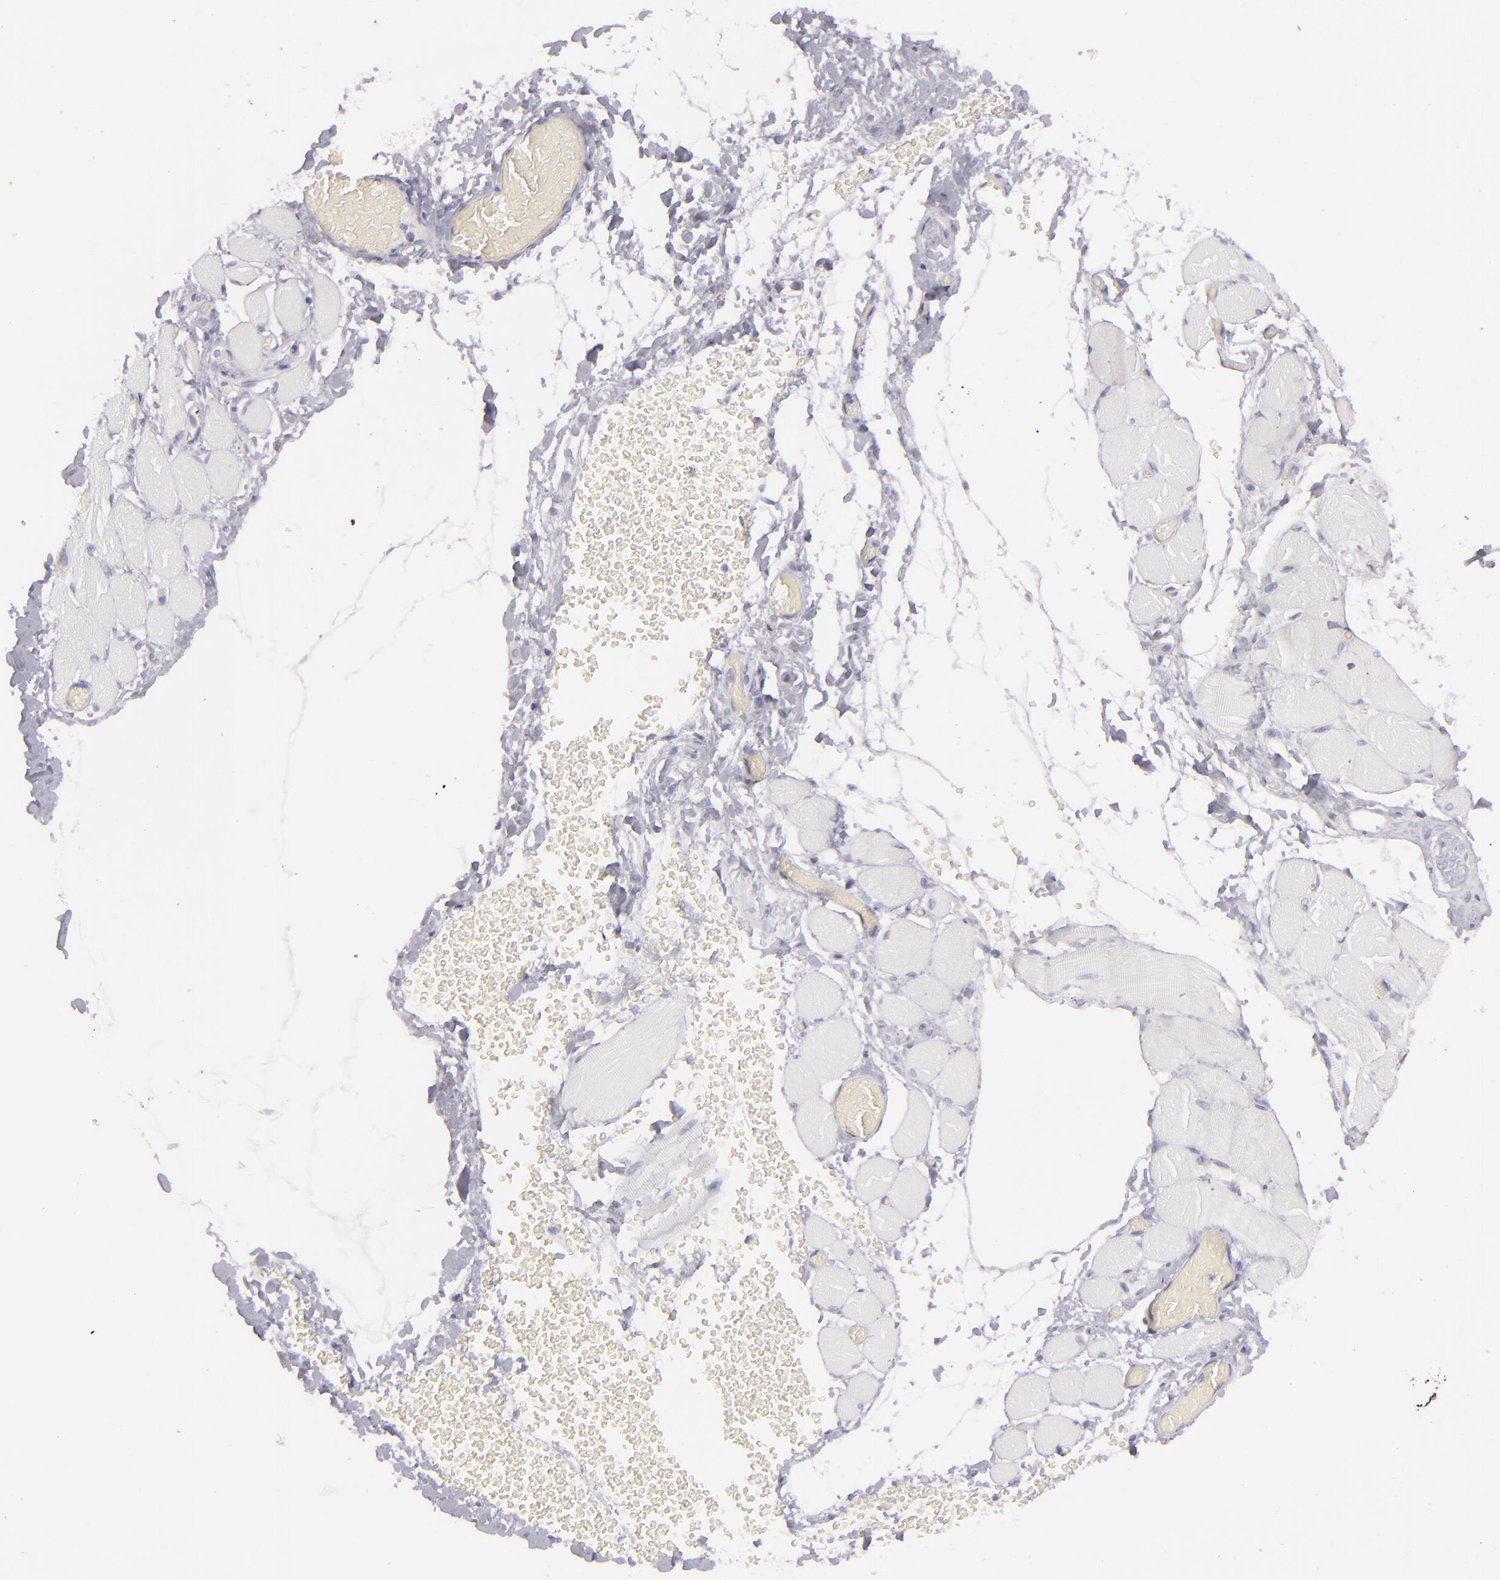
{"staining": {"intensity": "negative", "quantity": "none", "location": "none"}, "tissue": "skeletal muscle", "cell_type": "Myocytes", "image_type": "normal", "snomed": [{"axis": "morphology", "description": "Normal tissue, NOS"}, {"axis": "topography", "description": "Skeletal muscle"}, {"axis": "topography", "description": "Soft tissue"}], "caption": "This is a histopathology image of IHC staining of unremarkable skeletal muscle, which shows no staining in myocytes.", "gene": "FLG", "patient": {"sex": "female", "age": 58}}